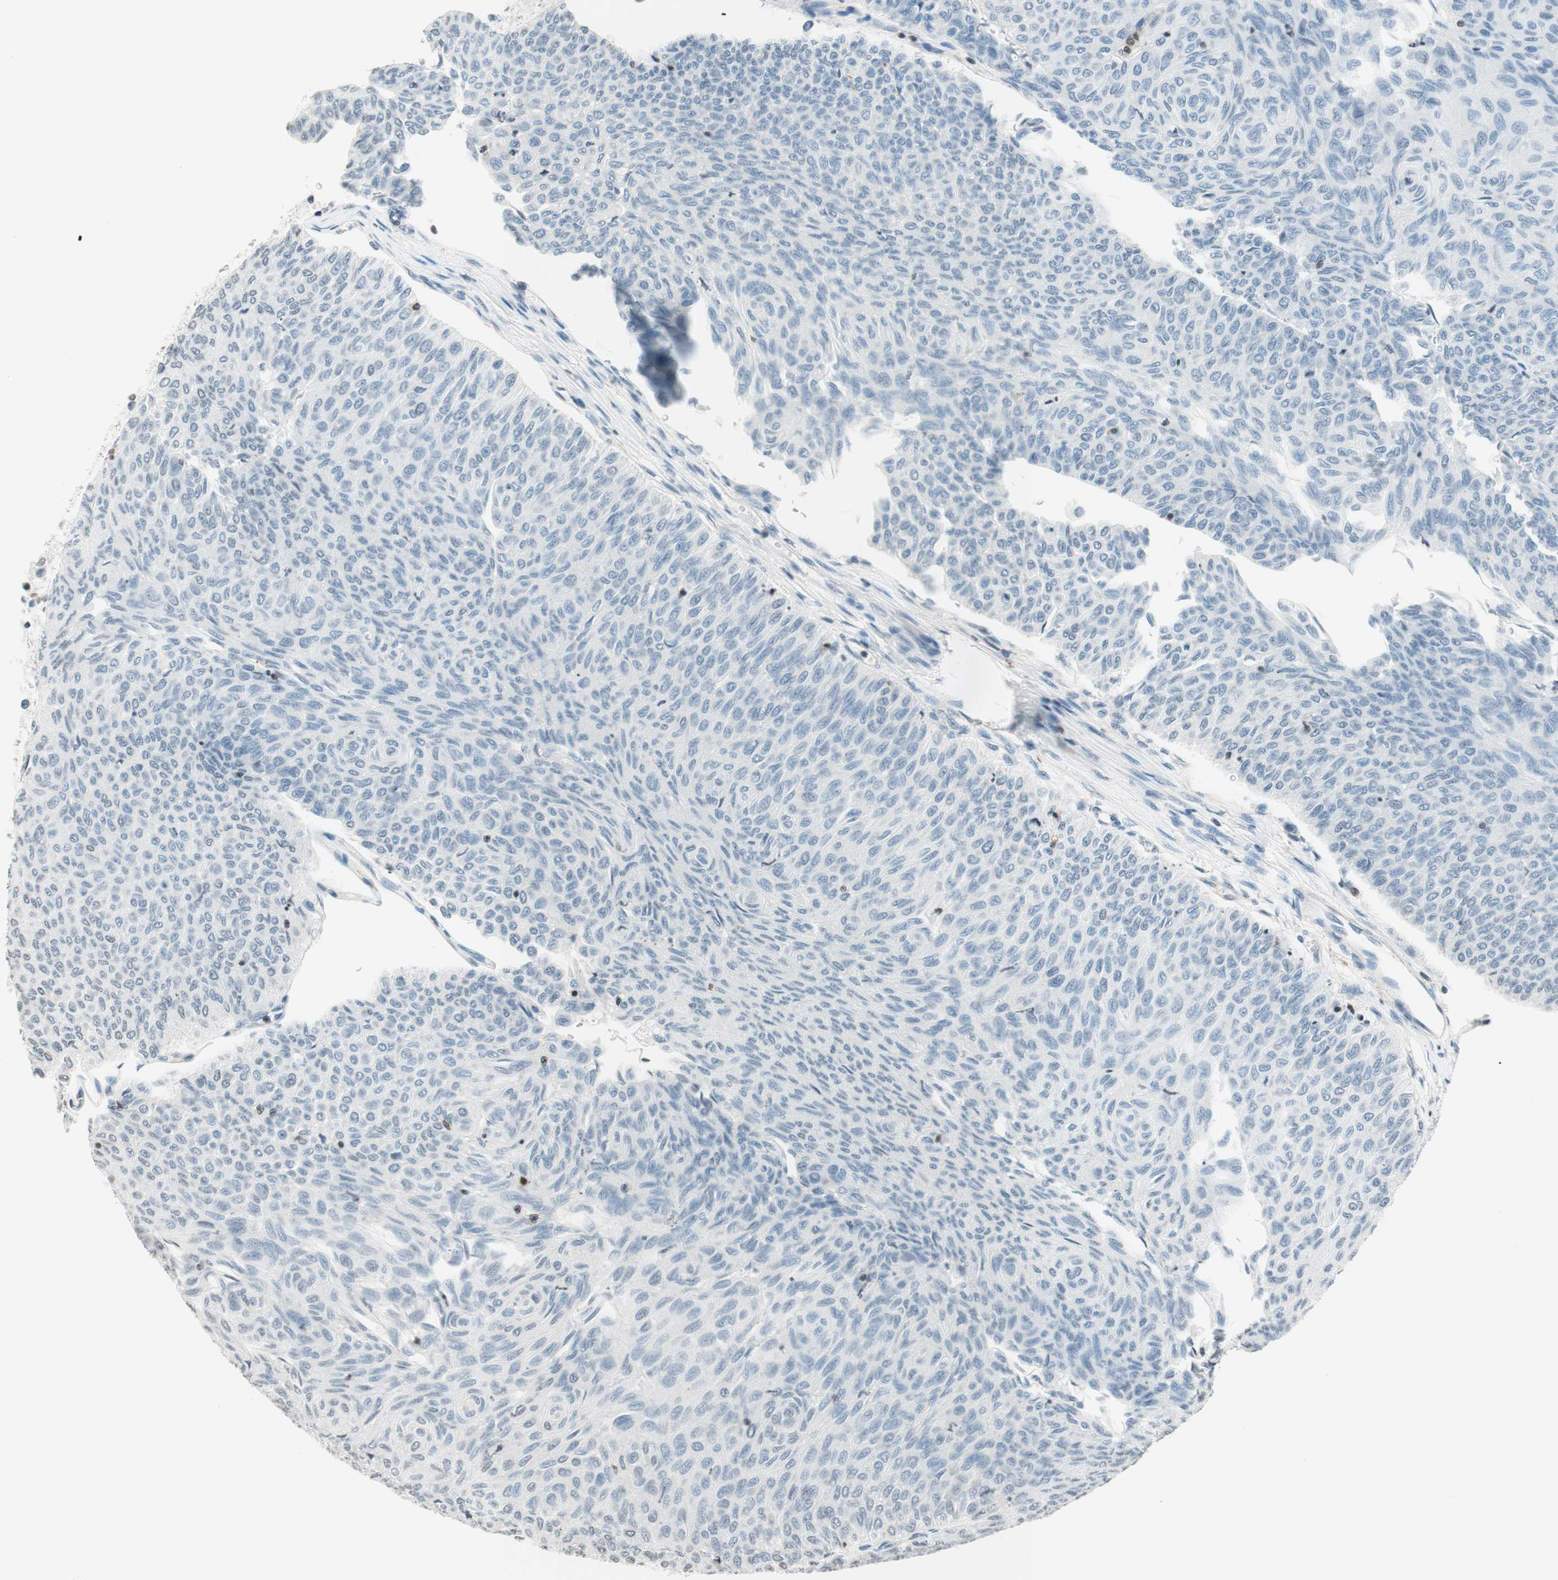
{"staining": {"intensity": "negative", "quantity": "none", "location": "none"}, "tissue": "urothelial cancer", "cell_type": "Tumor cells", "image_type": "cancer", "snomed": [{"axis": "morphology", "description": "Urothelial carcinoma, Low grade"}, {"axis": "topography", "description": "Urinary bladder"}], "caption": "This is an immunohistochemistry (IHC) photomicrograph of urothelial cancer. There is no expression in tumor cells.", "gene": "WIPF1", "patient": {"sex": "male", "age": 78}}